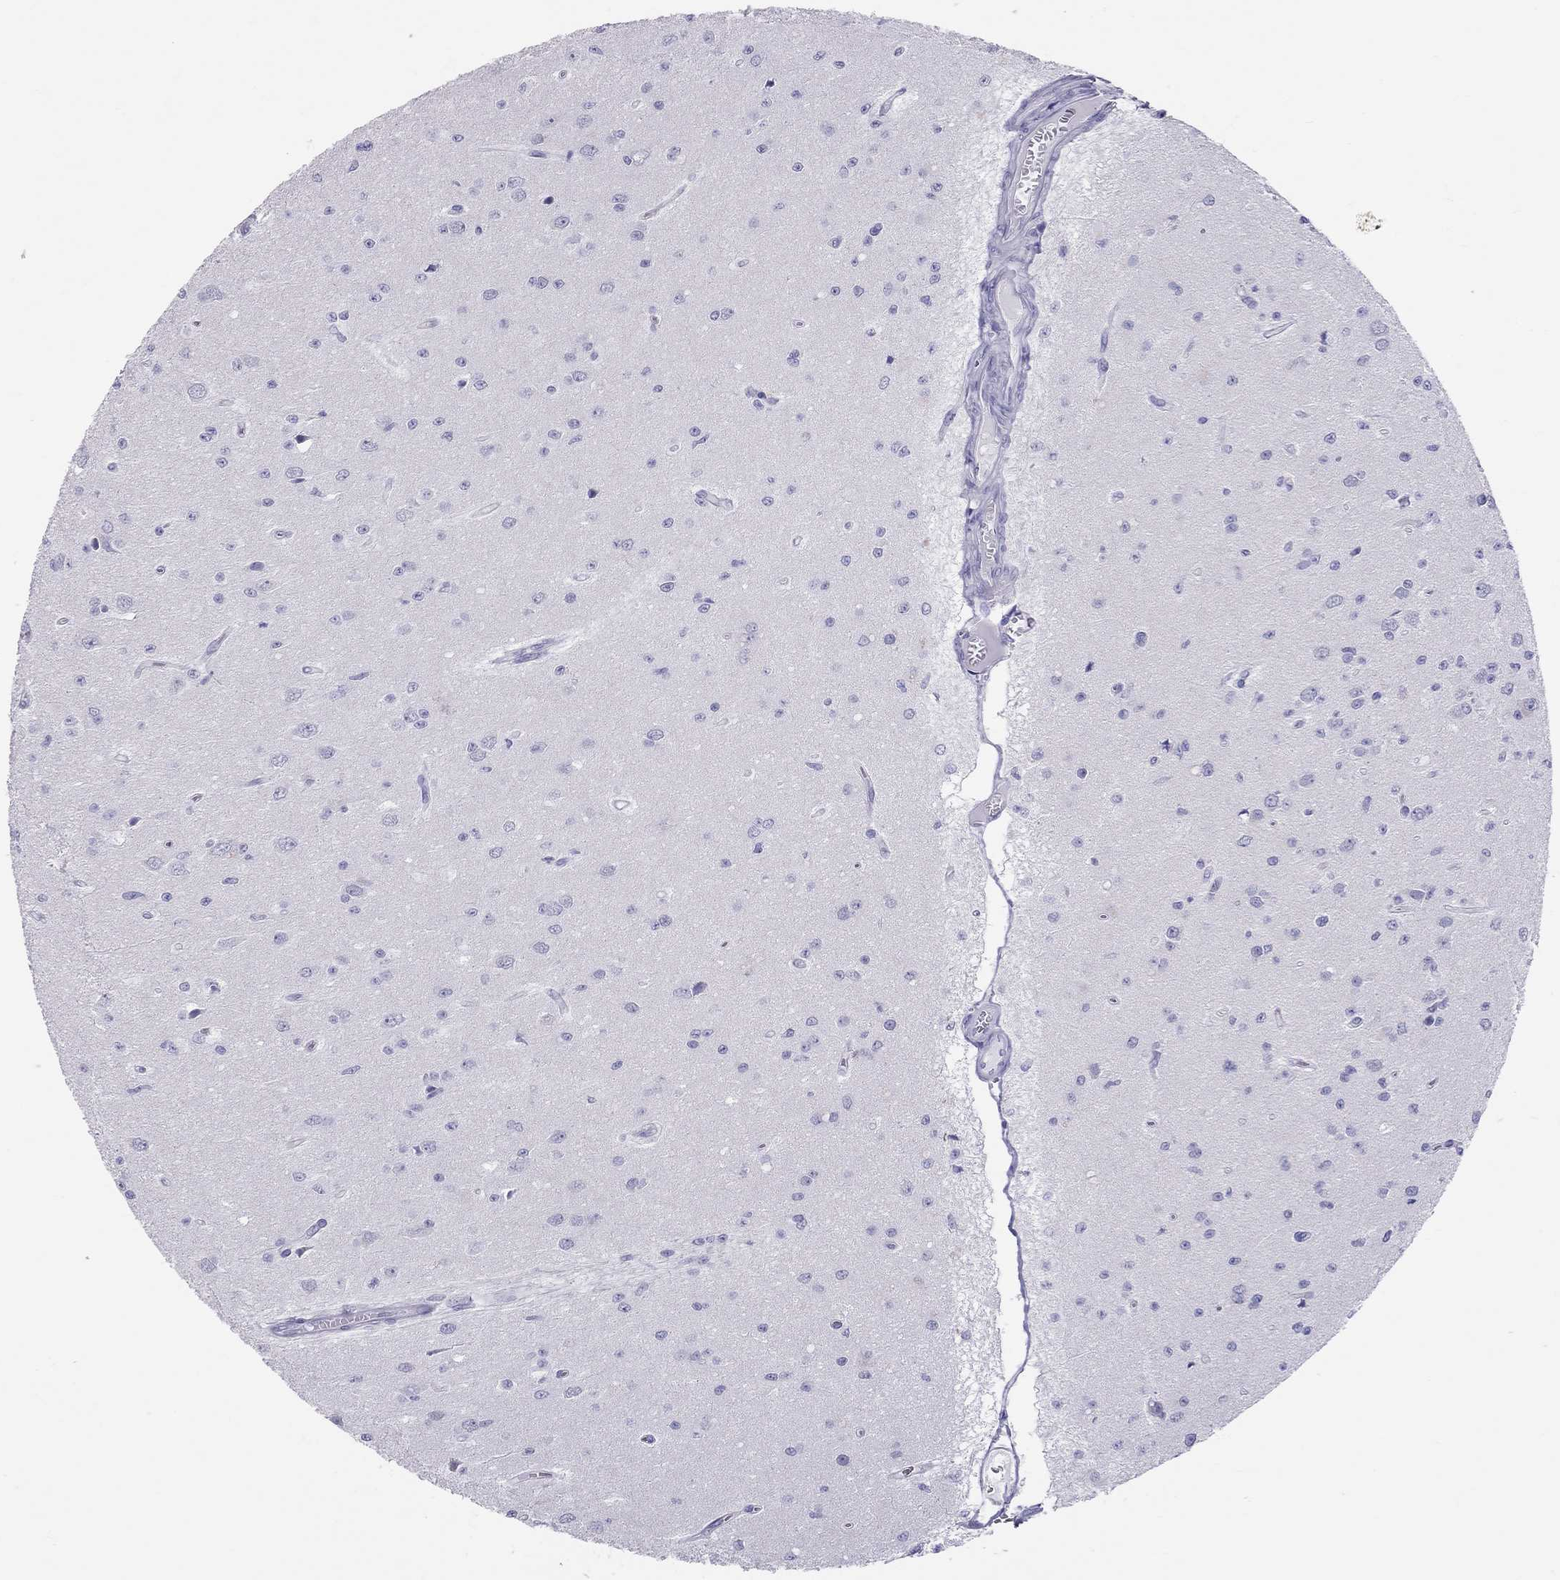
{"staining": {"intensity": "negative", "quantity": "none", "location": "none"}, "tissue": "glioma", "cell_type": "Tumor cells", "image_type": "cancer", "snomed": [{"axis": "morphology", "description": "Glioma, malignant, Low grade"}, {"axis": "topography", "description": "Brain"}], "caption": "Low-grade glioma (malignant) was stained to show a protein in brown. There is no significant positivity in tumor cells.", "gene": "PSMB11", "patient": {"sex": "female", "age": 45}}